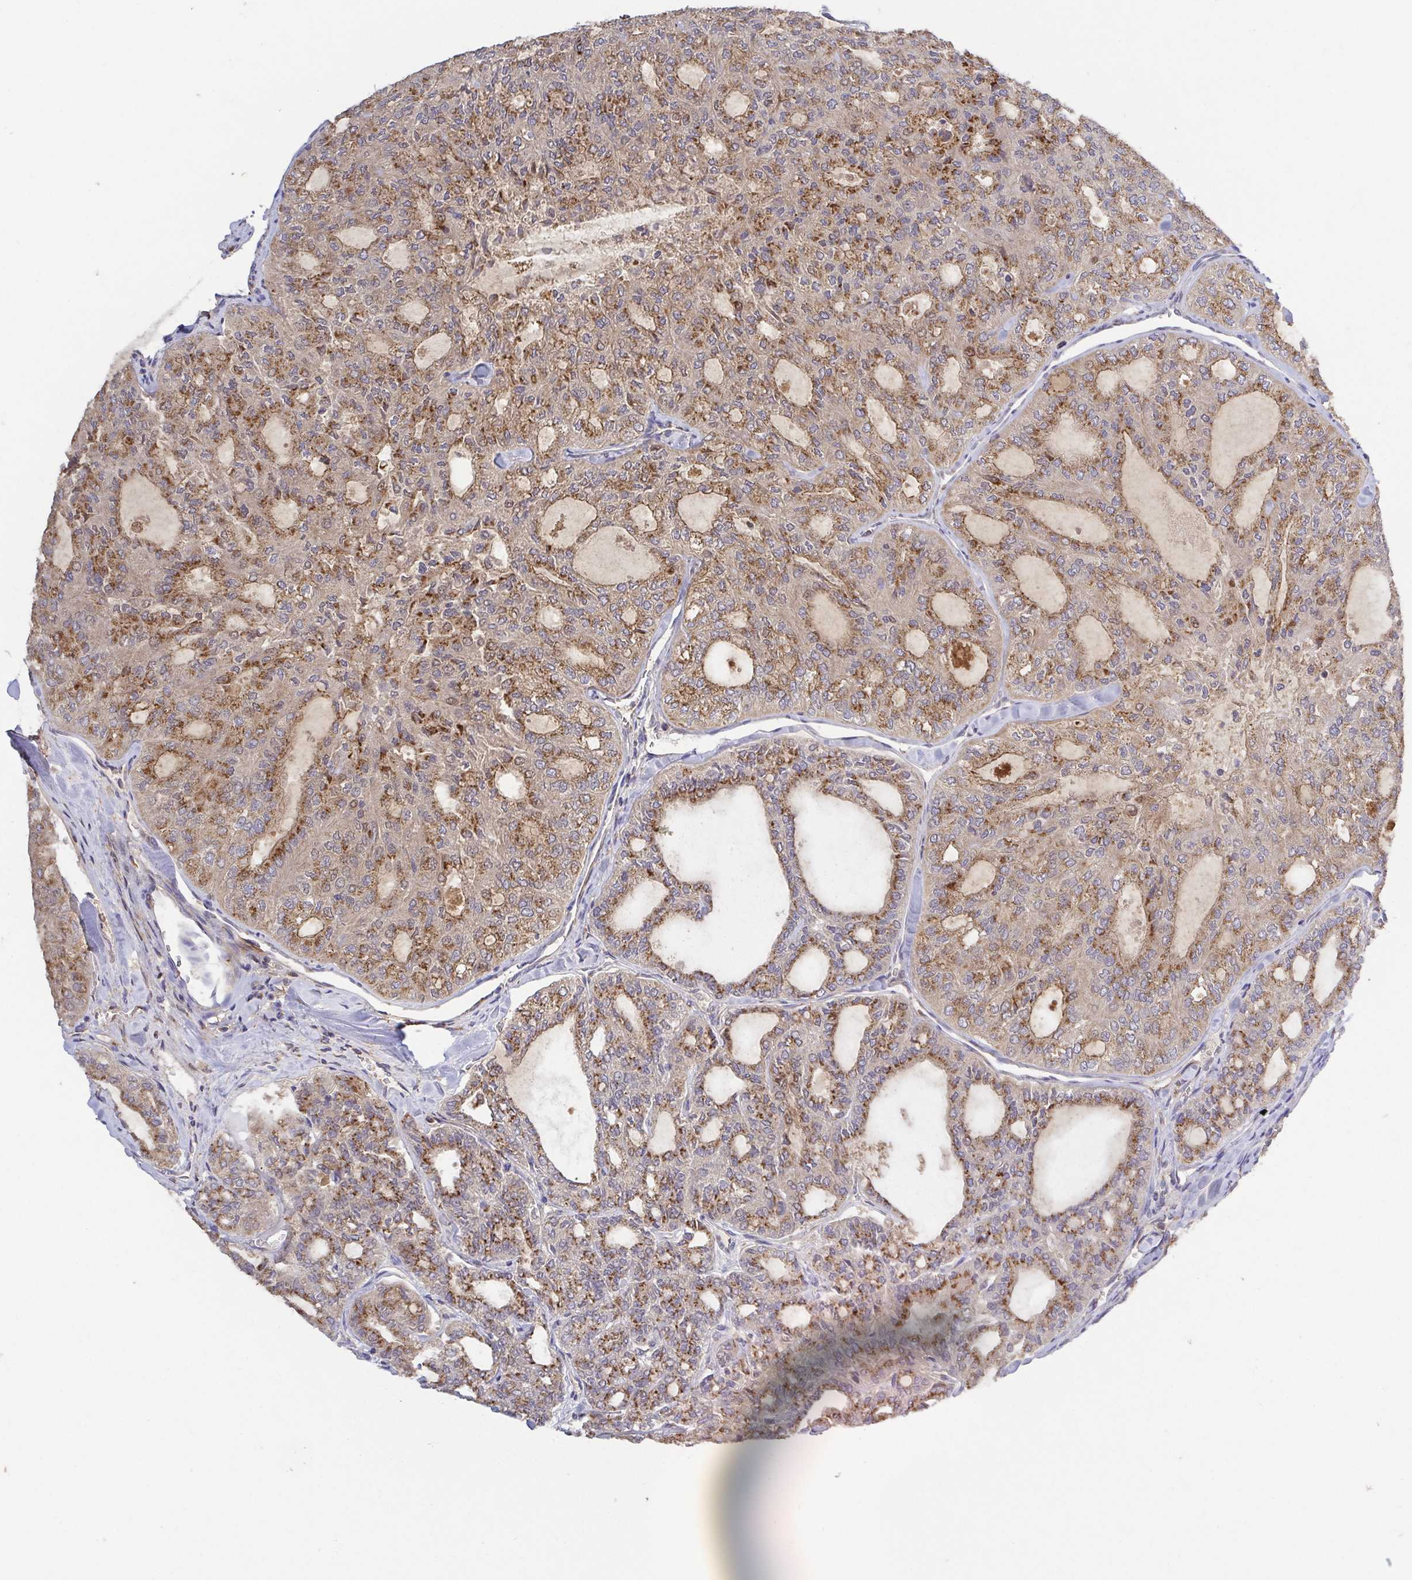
{"staining": {"intensity": "moderate", "quantity": ">75%", "location": "cytoplasmic/membranous"}, "tissue": "thyroid cancer", "cell_type": "Tumor cells", "image_type": "cancer", "snomed": [{"axis": "morphology", "description": "Follicular adenoma carcinoma, NOS"}, {"axis": "topography", "description": "Thyroid gland"}], "caption": "Moderate cytoplasmic/membranous protein expression is identified in approximately >75% of tumor cells in follicular adenoma carcinoma (thyroid).", "gene": "TM9SF4", "patient": {"sex": "male", "age": 75}}